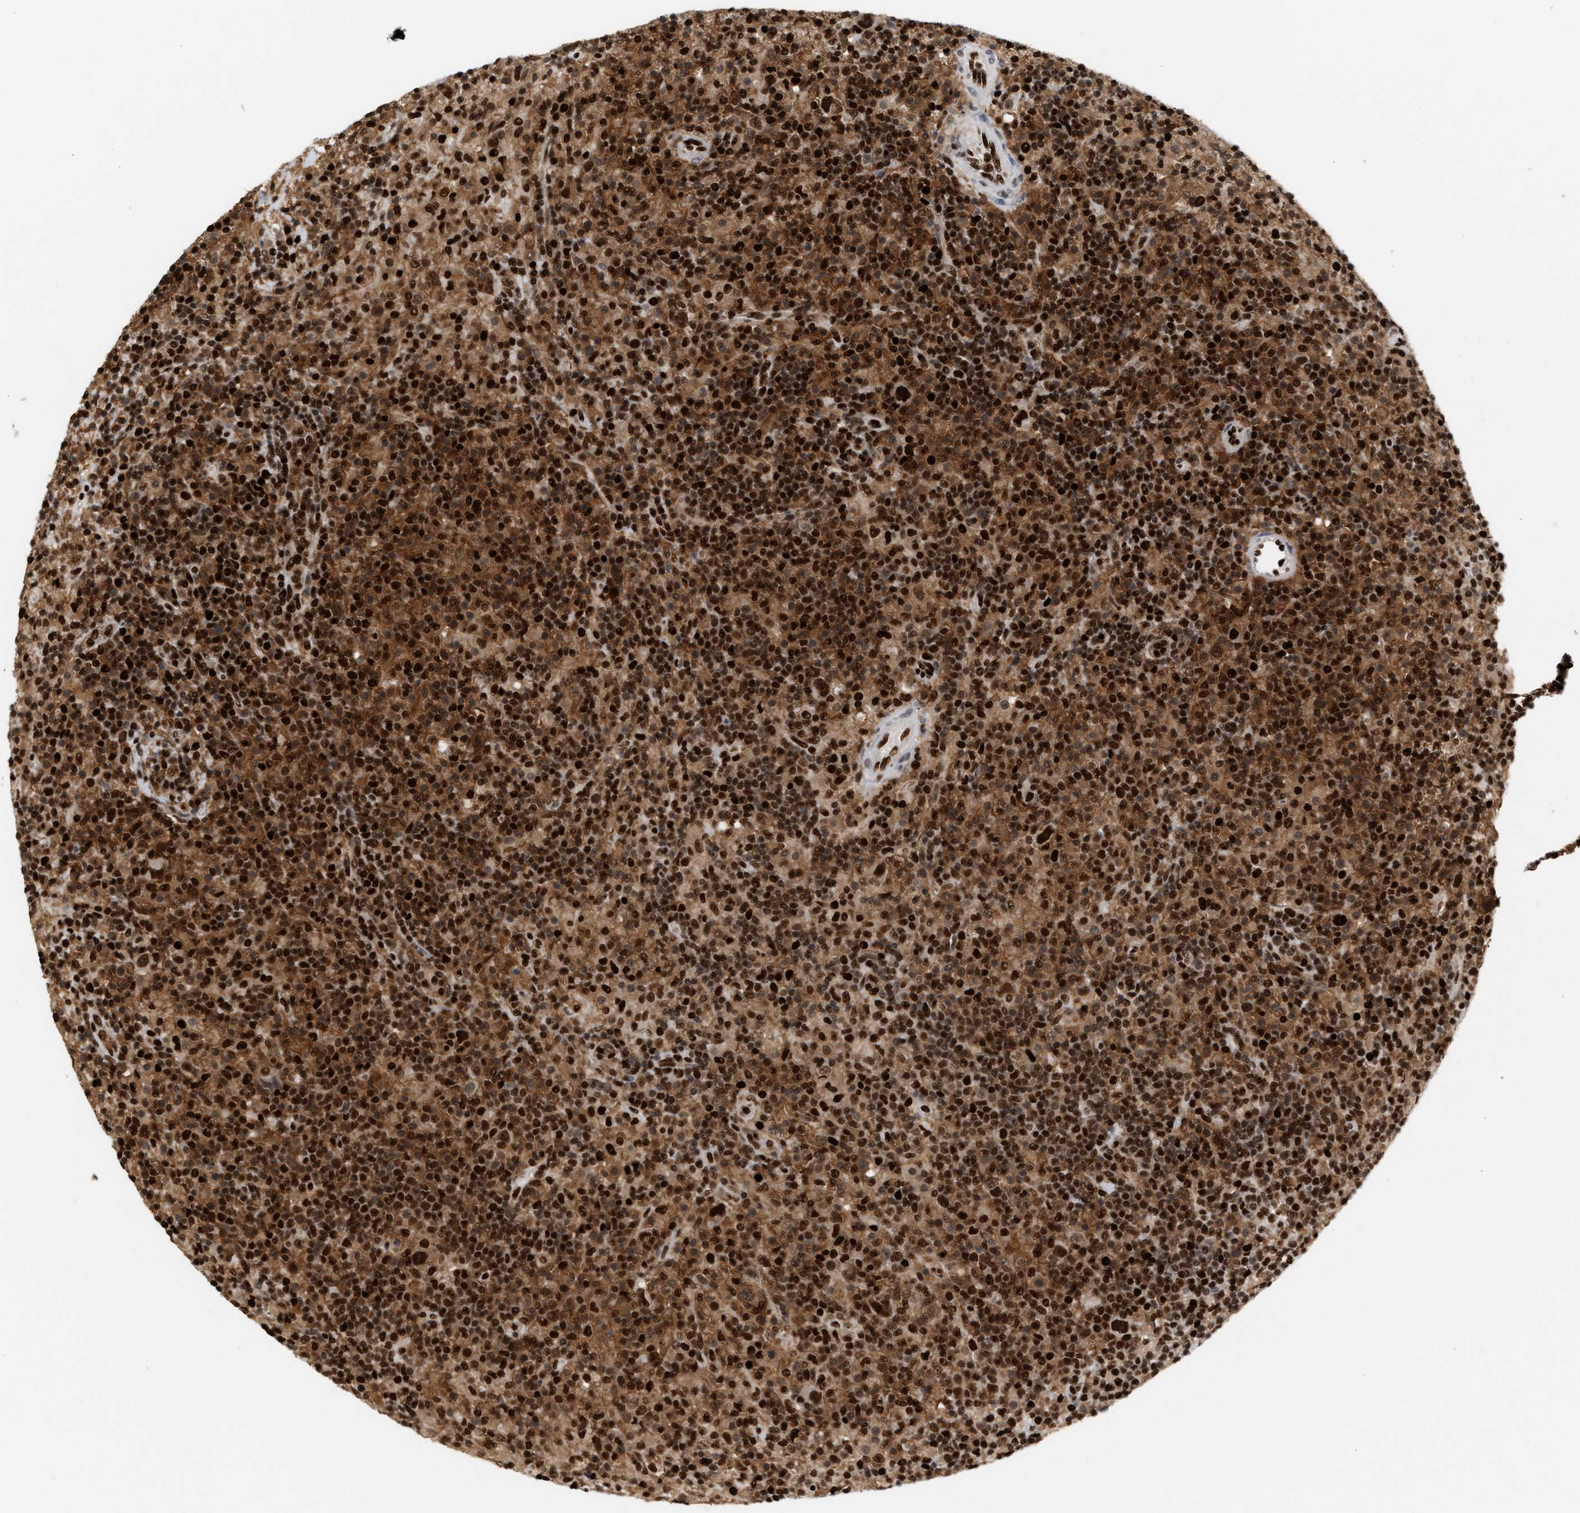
{"staining": {"intensity": "strong", "quantity": ">75%", "location": "nuclear"}, "tissue": "lymphoma", "cell_type": "Tumor cells", "image_type": "cancer", "snomed": [{"axis": "morphology", "description": "Hodgkin's disease, NOS"}, {"axis": "topography", "description": "Lymph node"}], "caption": "Strong nuclear staining is present in about >75% of tumor cells in lymphoma. (Stains: DAB in brown, nuclei in blue, Microscopy: brightfield microscopy at high magnification).", "gene": "RNASEK-C17orf49", "patient": {"sex": "male", "age": 70}}